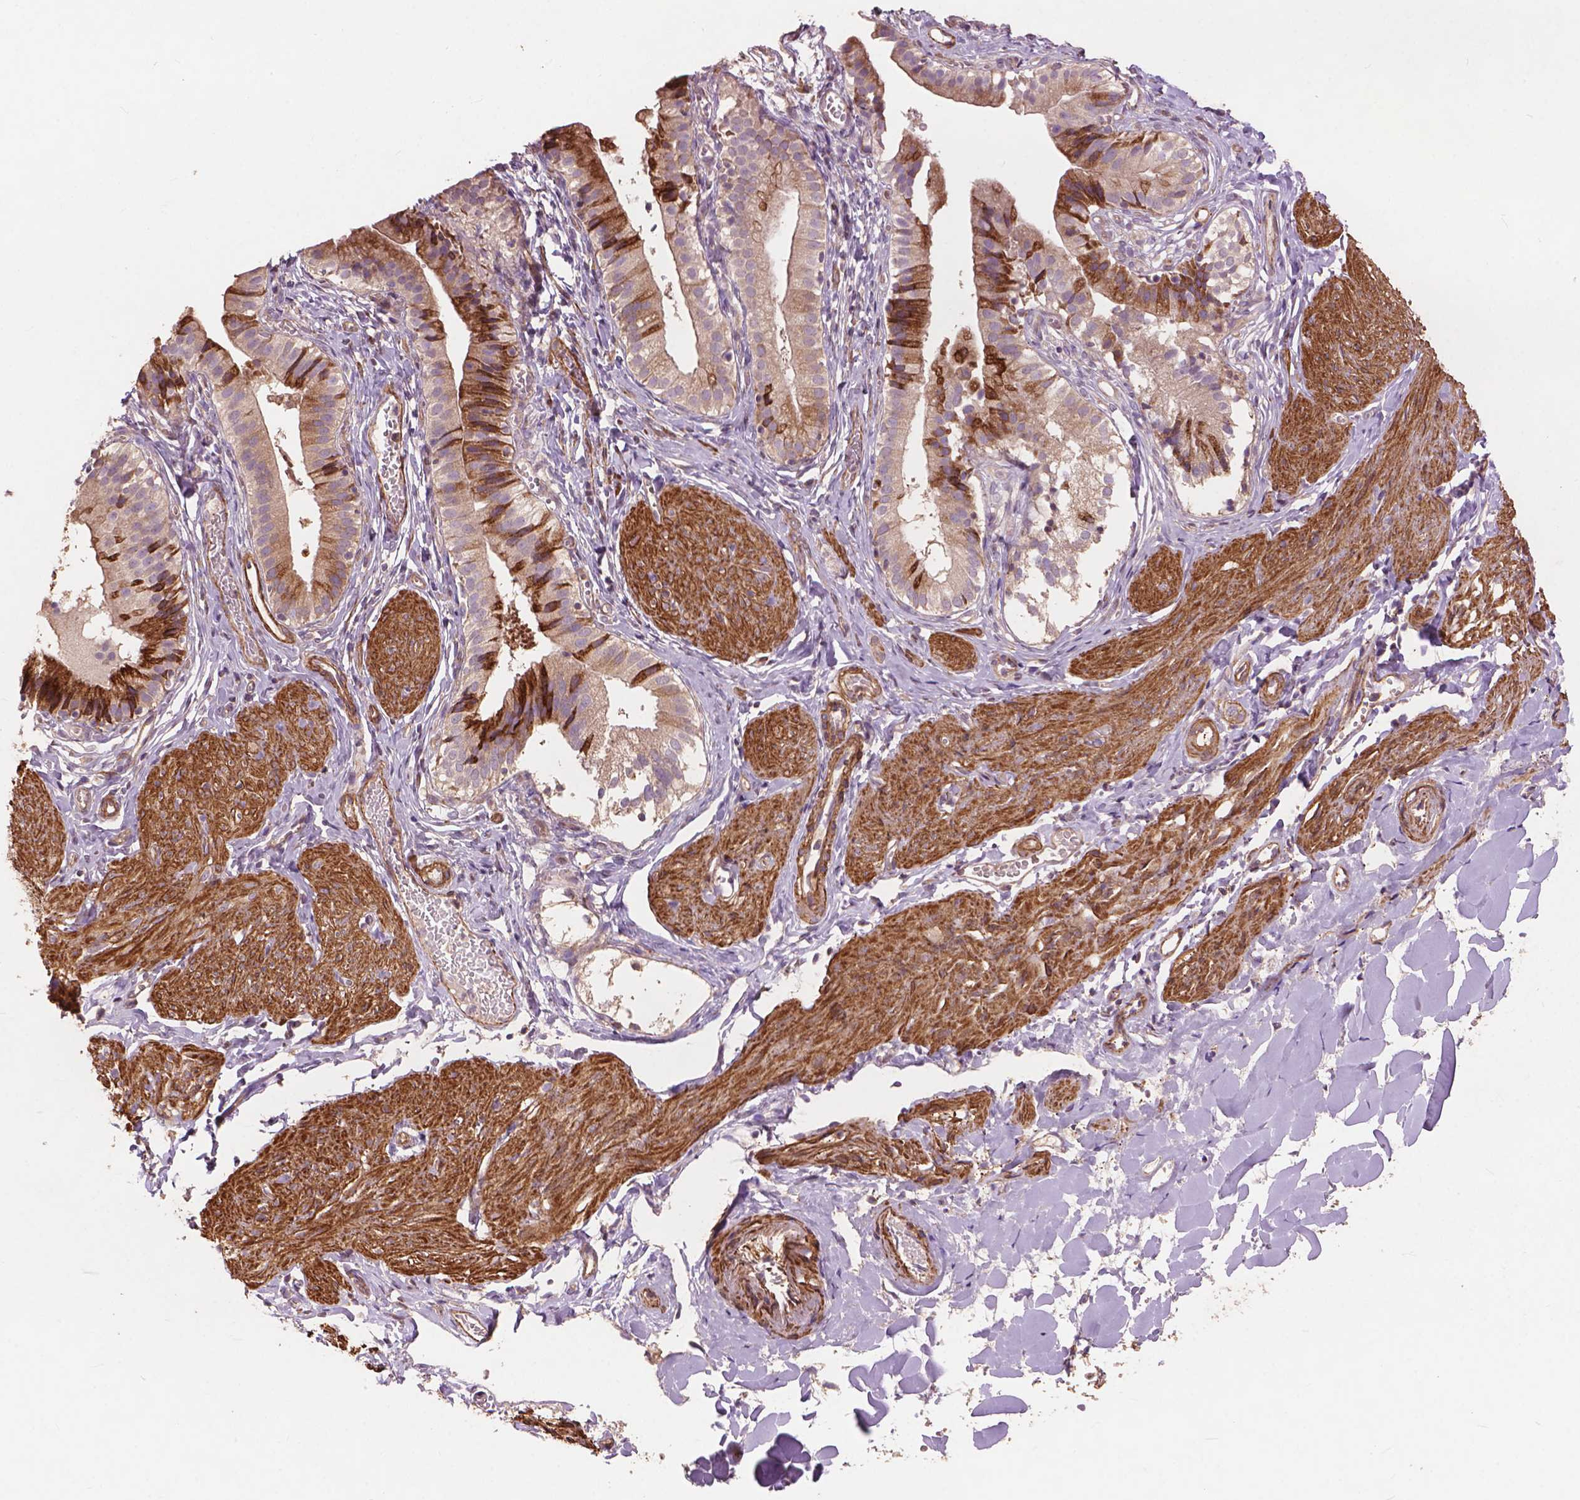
{"staining": {"intensity": "strong", "quantity": "<25%", "location": "cytoplasmic/membranous"}, "tissue": "gallbladder", "cell_type": "Glandular cells", "image_type": "normal", "snomed": [{"axis": "morphology", "description": "Normal tissue, NOS"}, {"axis": "topography", "description": "Gallbladder"}], "caption": "Immunohistochemical staining of benign gallbladder shows medium levels of strong cytoplasmic/membranous expression in about <25% of glandular cells. Nuclei are stained in blue.", "gene": "FNIP1", "patient": {"sex": "female", "age": 47}}